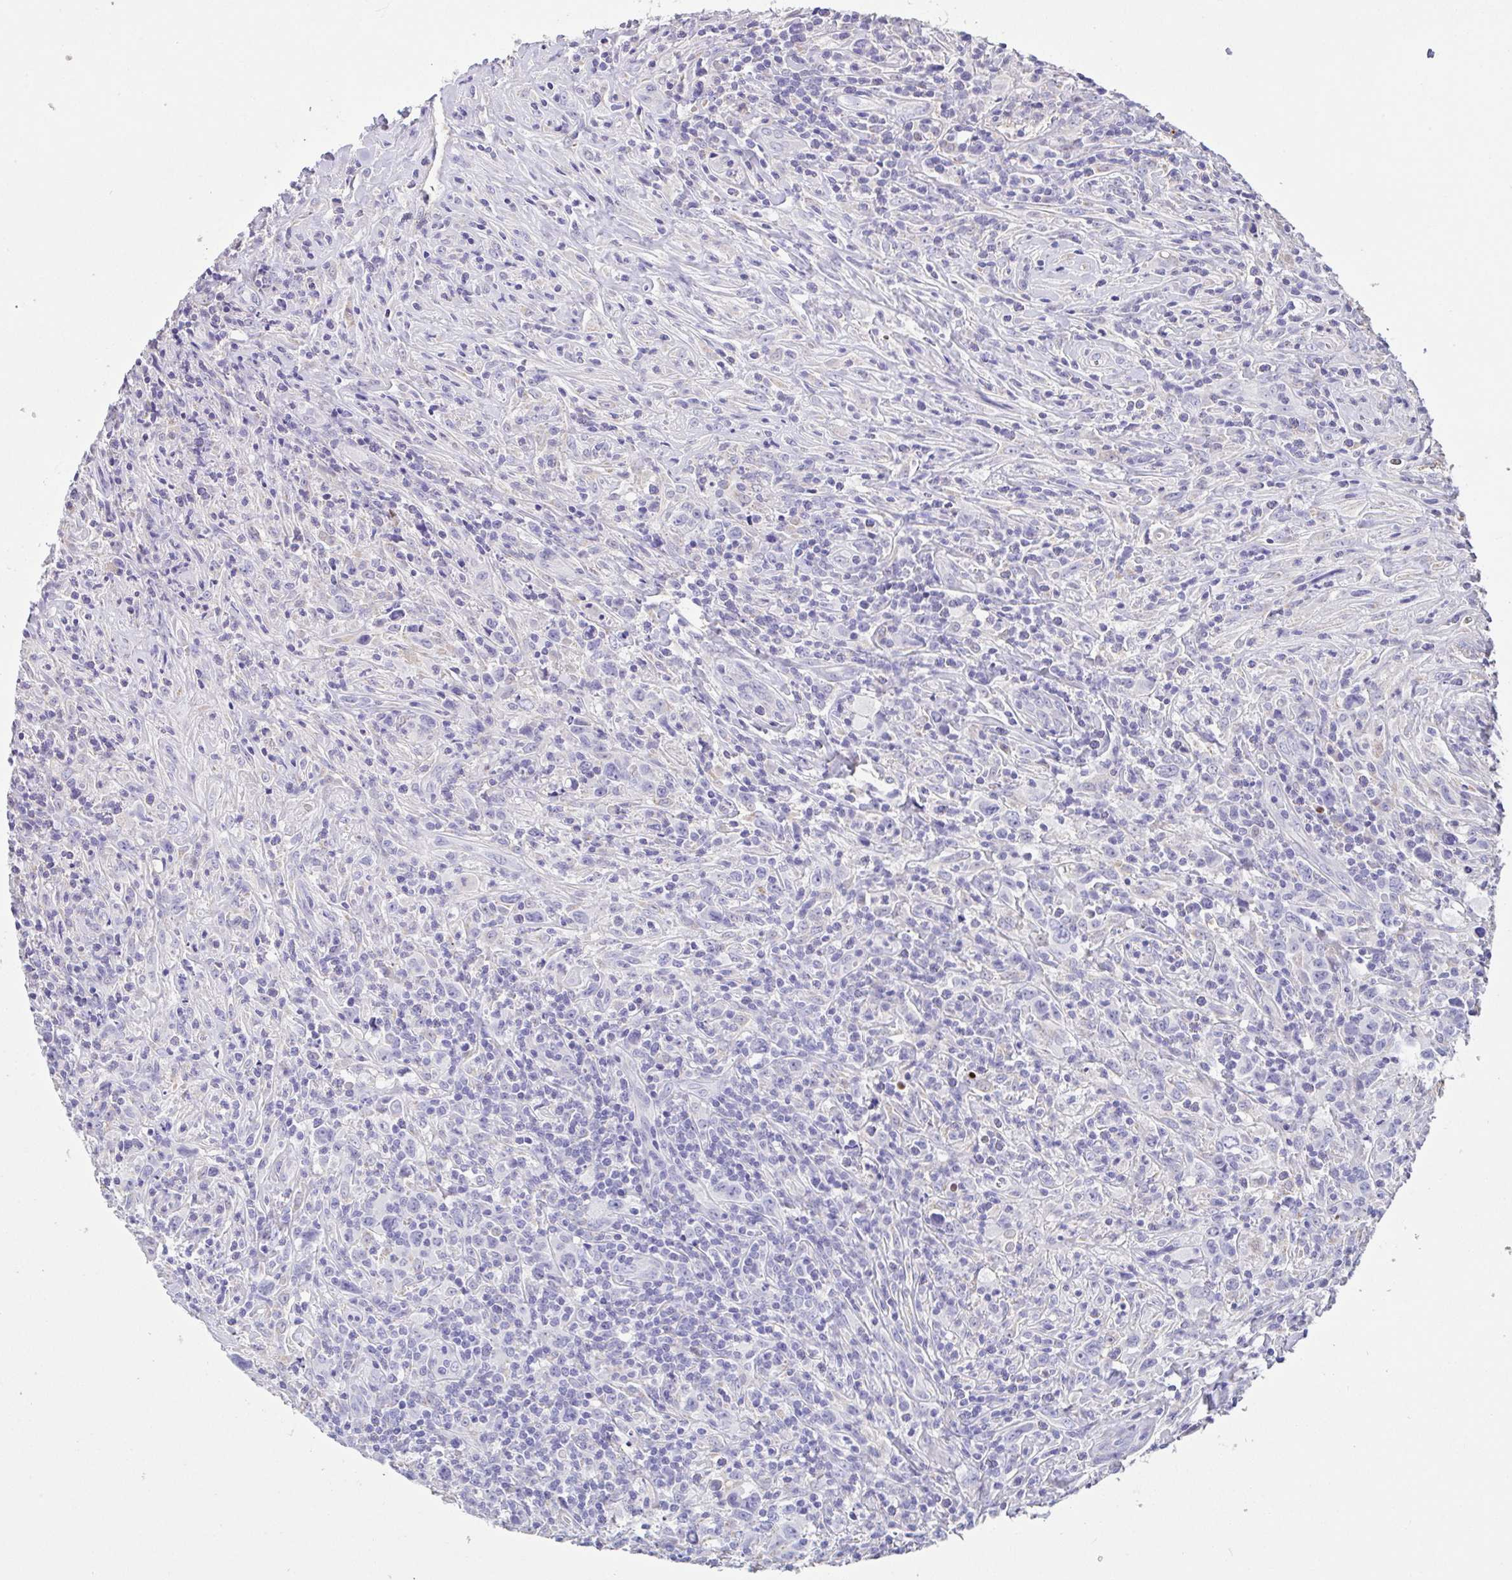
{"staining": {"intensity": "negative", "quantity": "none", "location": "none"}, "tissue": "lymphoma", "cell_type": "Tumor cells", "image_type": "cancer", "snomed": [{"axis": "morphology", "description": "Hodgkin's disease, NOS"}, {"axis": "topography", "description": "Lymph node"}], "caption": "DAB immunohistochemical staining of lymphoma reveals no significant expression in tumor cells.", "gene": "CA10", "patient": {"sex": "female", "age": 18}}